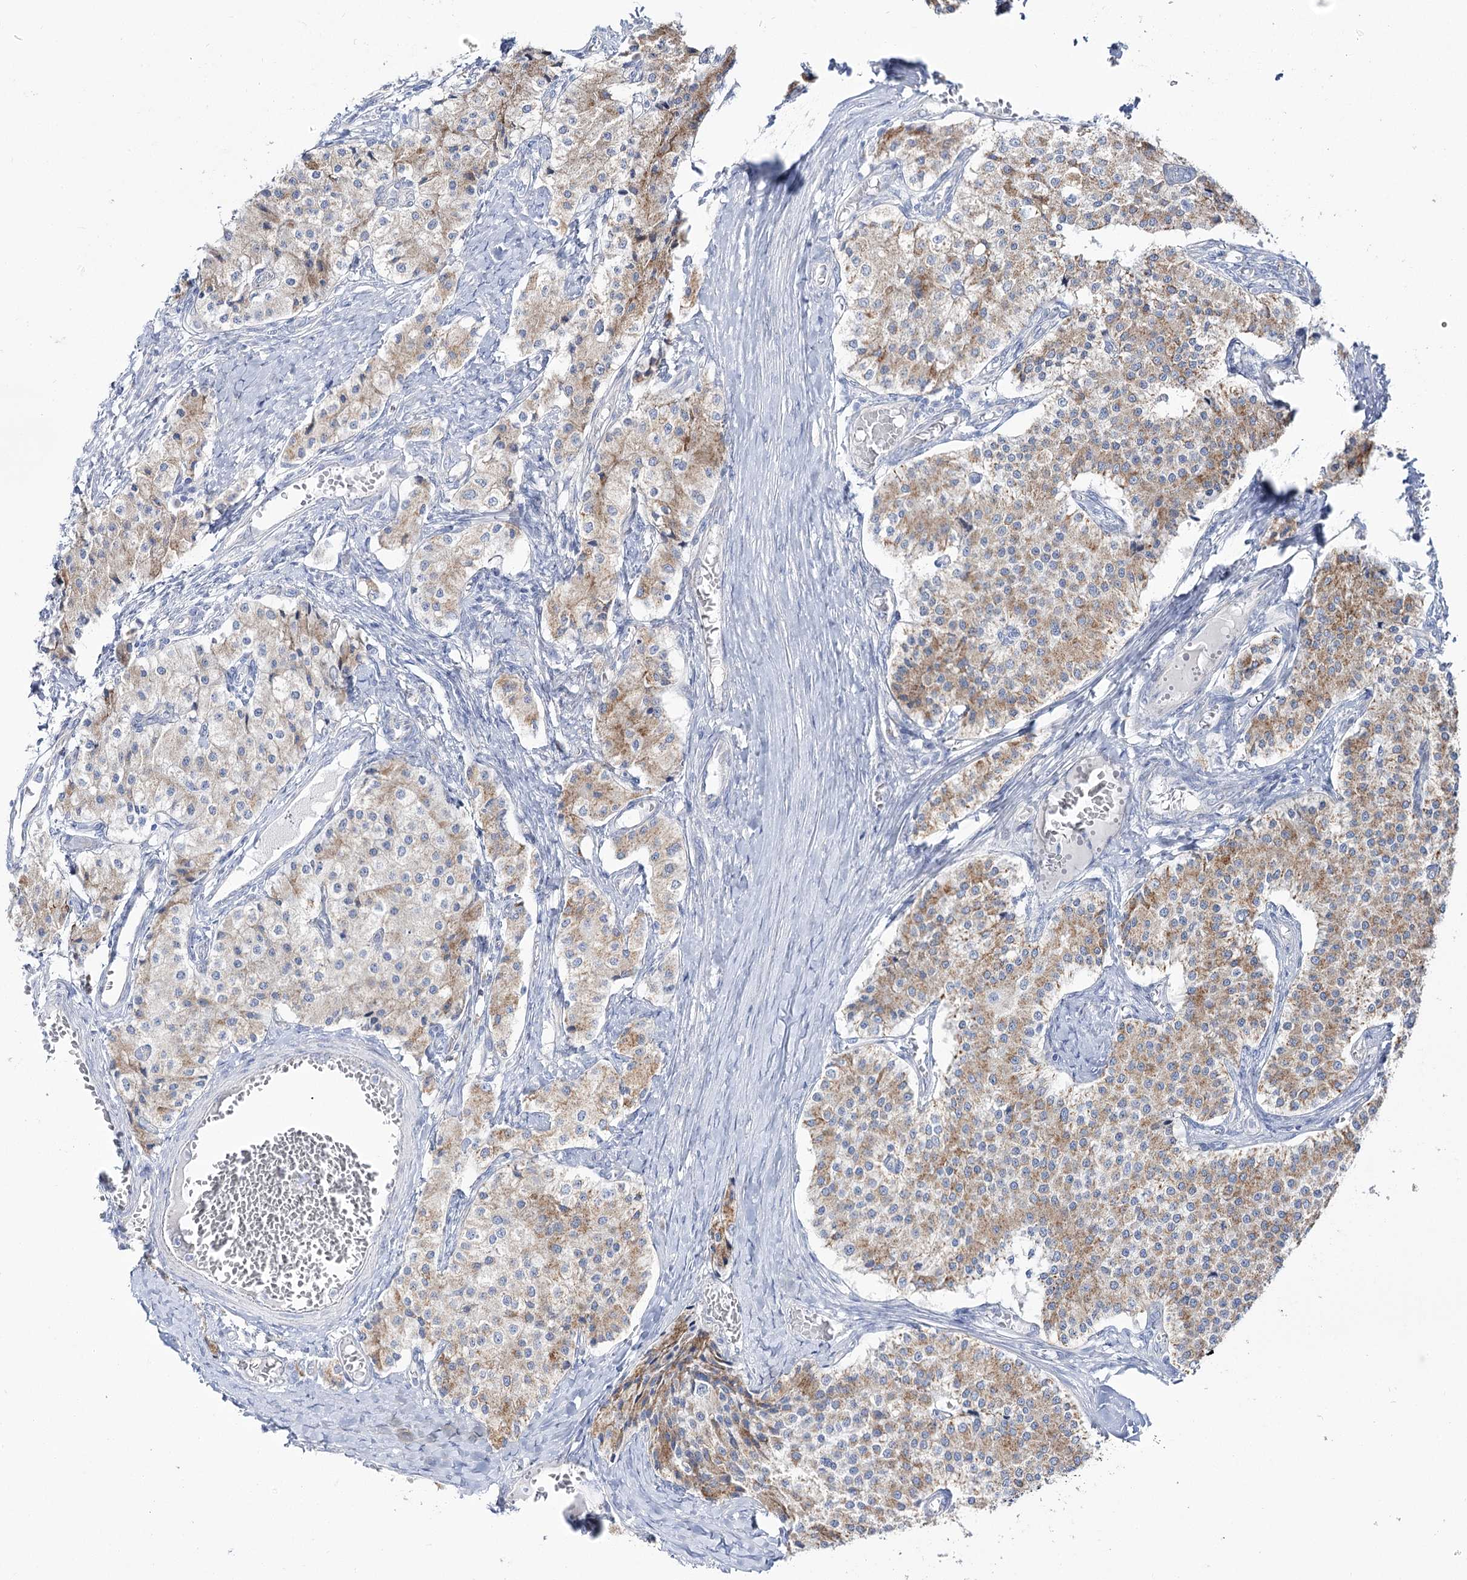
{"staining": {"intensity": "moderate", "quantity": "25%-75%", "location": "cytoplasmic/membranous"}, "tissue": "carcinoid", "cell_type": "Tumor cells", "image_type": "cancer", "snomed": [{"axis": "morphology", "description": "Carcinoid, malignant, NOS"}, {"axis": "topography", "description": "Colon"}], "caption": "Immunohistochemical staining of human carcinoid (malignant) displays medium levels of moderate cytoplasmic/membranous protein expression in about 25%-75% of tumor cells.", "gene": "SUOX", "patient": {"sex": "female", "age": 52}}